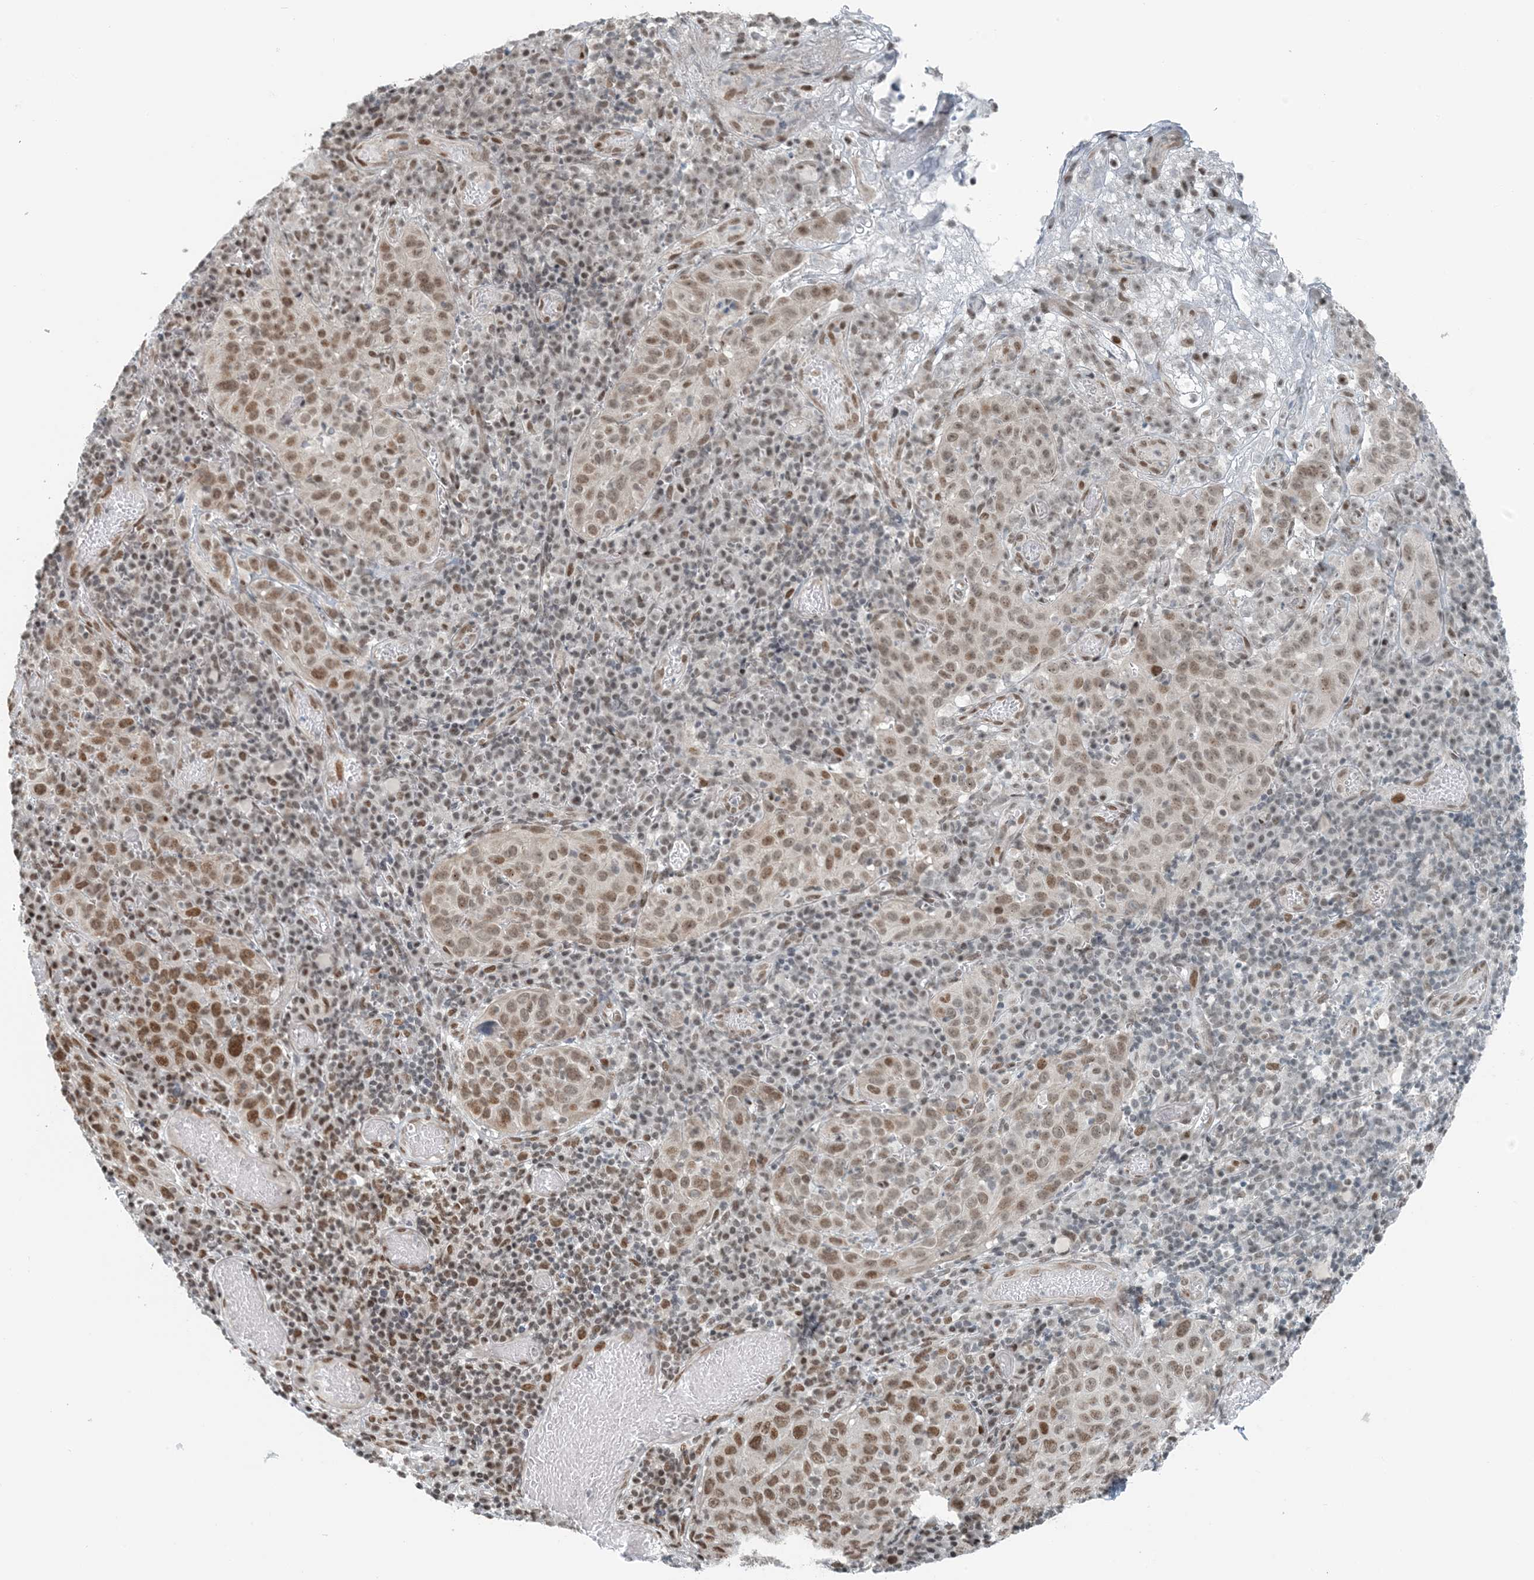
{"staining": {"intensity": "moderate", "quantity": ">75%", "location": "nuclear"}, "tissue": "cervical cancer", "cell_type": "Tumor cells", "image_type": "cancer", "snomed": [{"axis": "morphology", "description": "Squamous cell carcinoma, NOS"}, {"axis": "topography", "description": "Cervix"}], "caption": "A high-resolution image shows immunohistochemistry (IHC) staining of cervical cancer (squamous cell carcinoma), which demonstrates moderate nuclear expression in approximately >75% of tumor cells.", "gene": "ZNF500", "patient": {"sex": "female", "age": 46}}